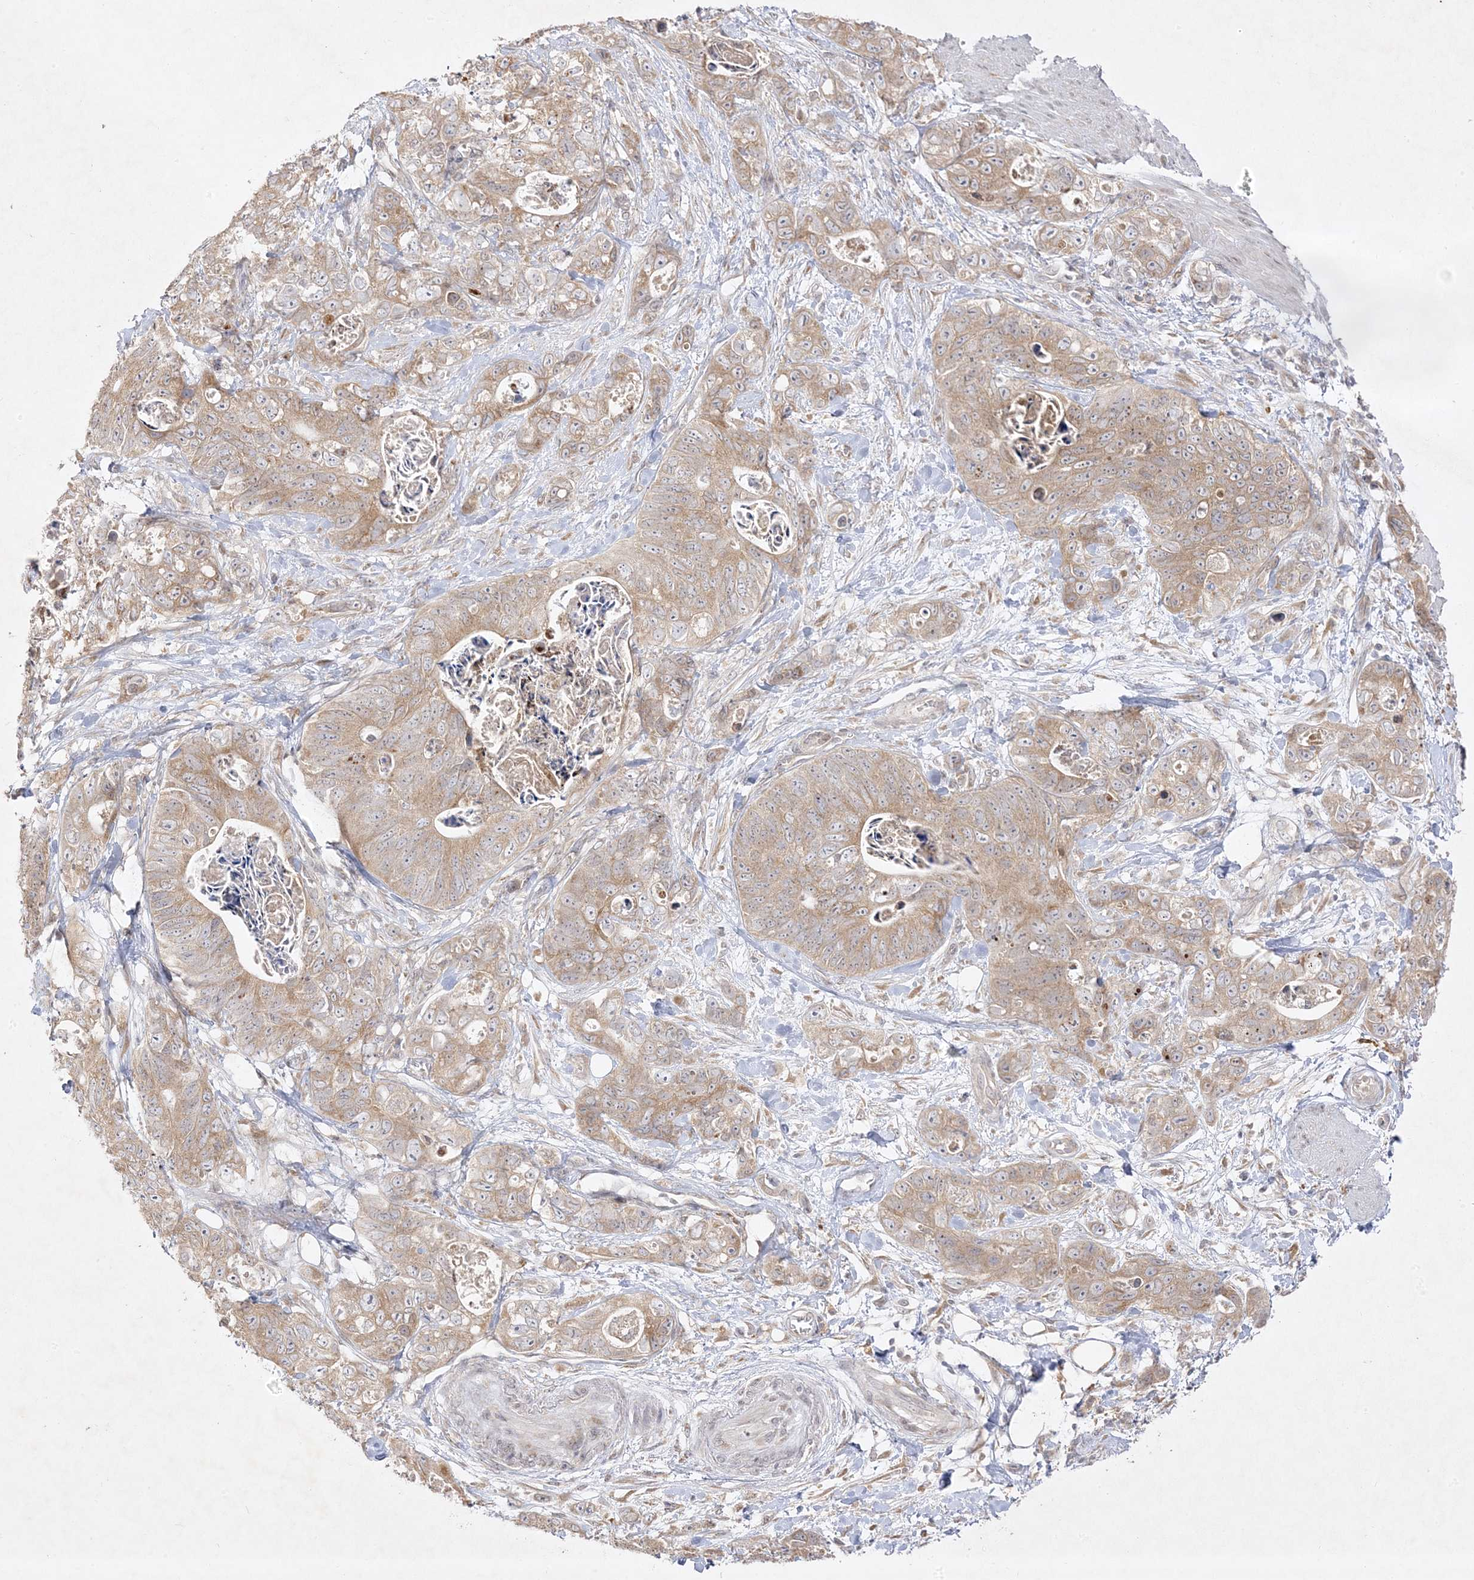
{"staining": {"intensity": "moderate", "quantity": "25%-75%", "location": "cytoplasmic/membranous"}, "tissue": "stomach cancer", "cell_type": "Tumor cells", "image_type": "cancer", "snomed": [{"axis": "morphology", "description": "Normal tissue, NOS"}, {"axis": "morphology", "description": "Adenocarcinoma, NOS"}, {"axis": "topography", "description": "Stomach"}], "caption": "Protein staining by immunohistochemistry reveals moderate cytoplasmic/membranous staining in about 25%-75% of tumor cells in stomach cancer (adenocarcinoma).", "gene": "C2CD2", "patient": {"sex": "female", "age": 89}}